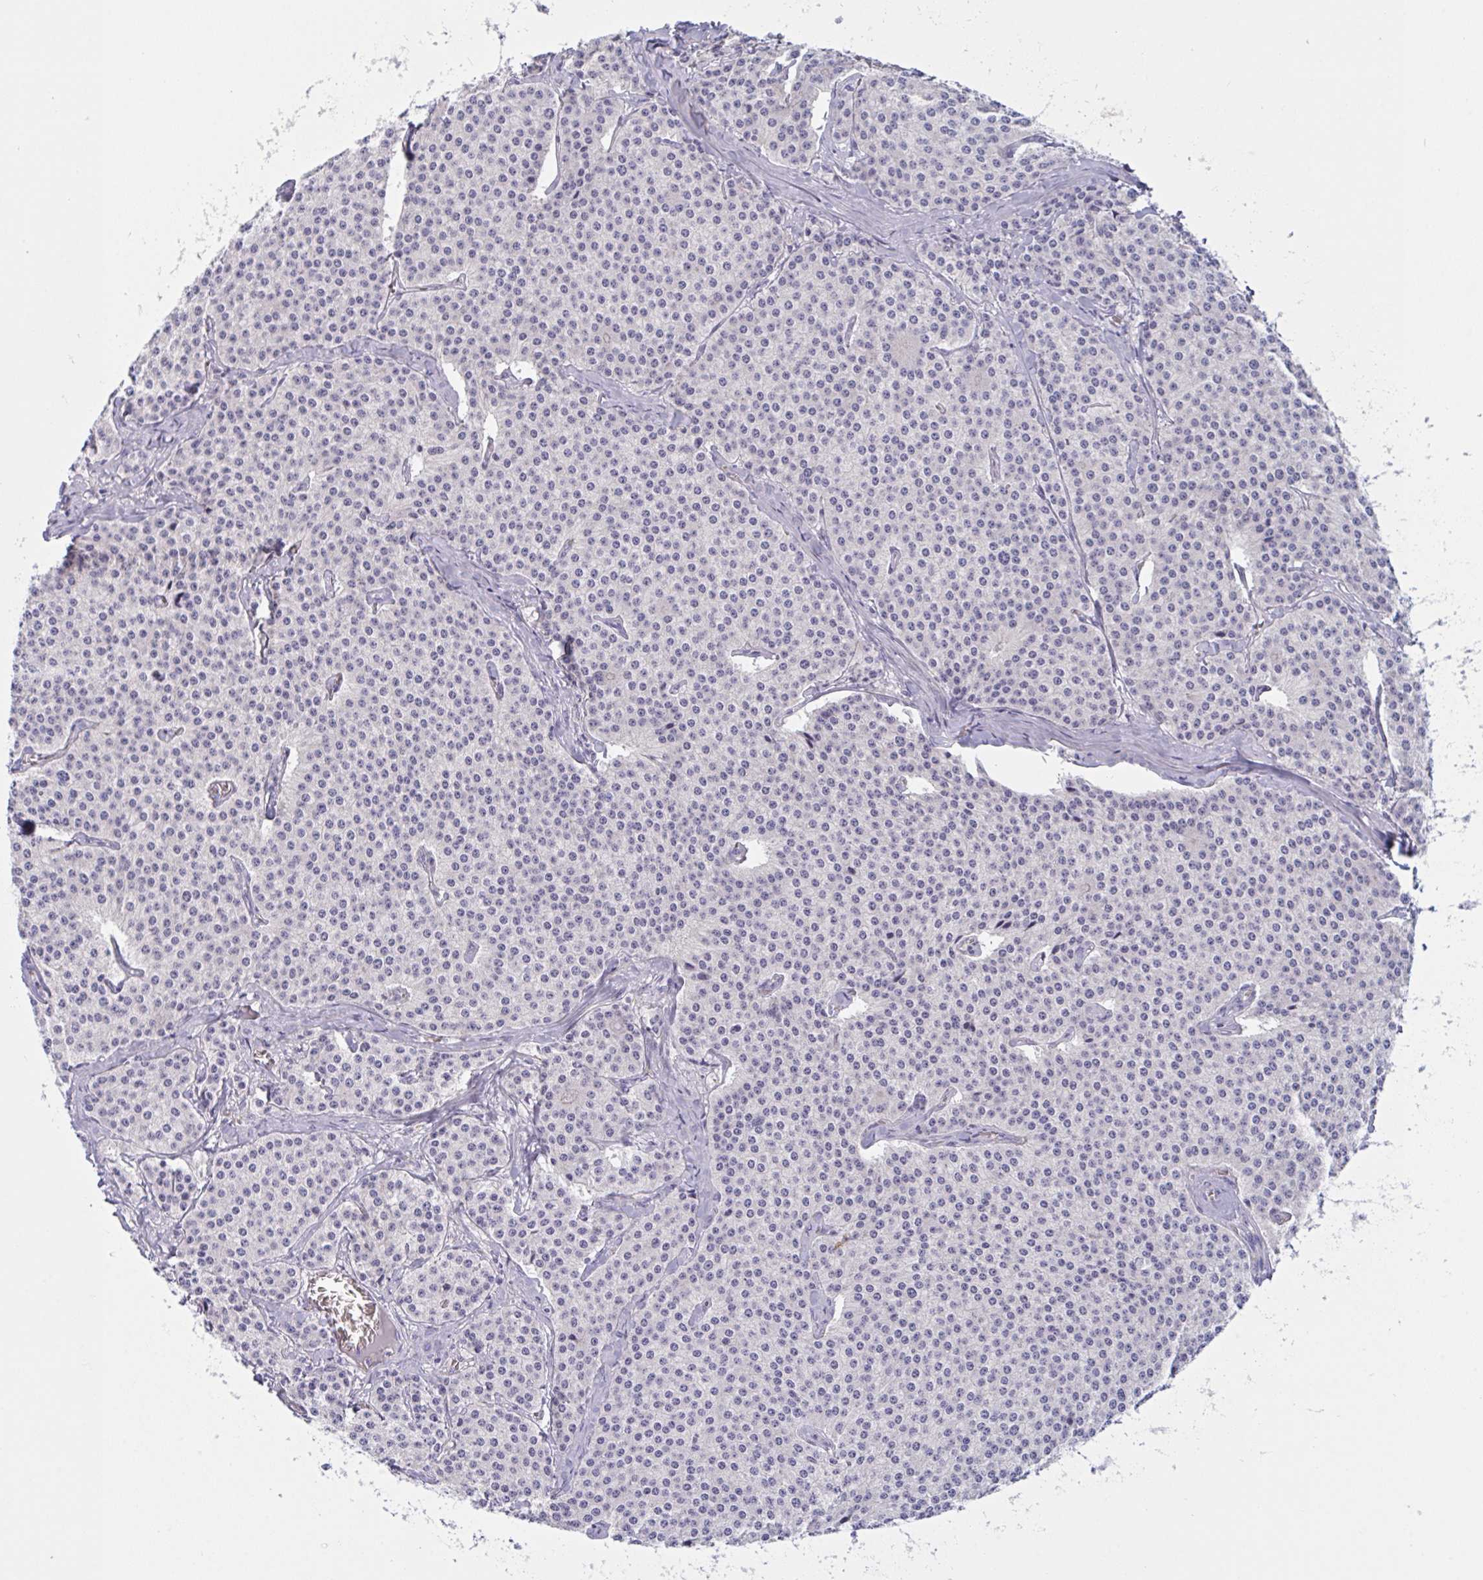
{"staining": {"intensity": "negative", "quantity": "none", "location": "none"}, "tissue": "carcinoid", "cell_type": "Tumor cells", "image_type": "cancer", "snomed": [{"axis": "morphology", "description": "Carcinoid, malignant, NOS"}, {"axis": "topography", "description": "Small intestine"}], "caption": "A photomicrograph of malignant carcinoid stained for a protein demonstrates no brown staining in tumor cells.", "gene": "OXLD1", "patient": {"sex": "female", "age": 64}}